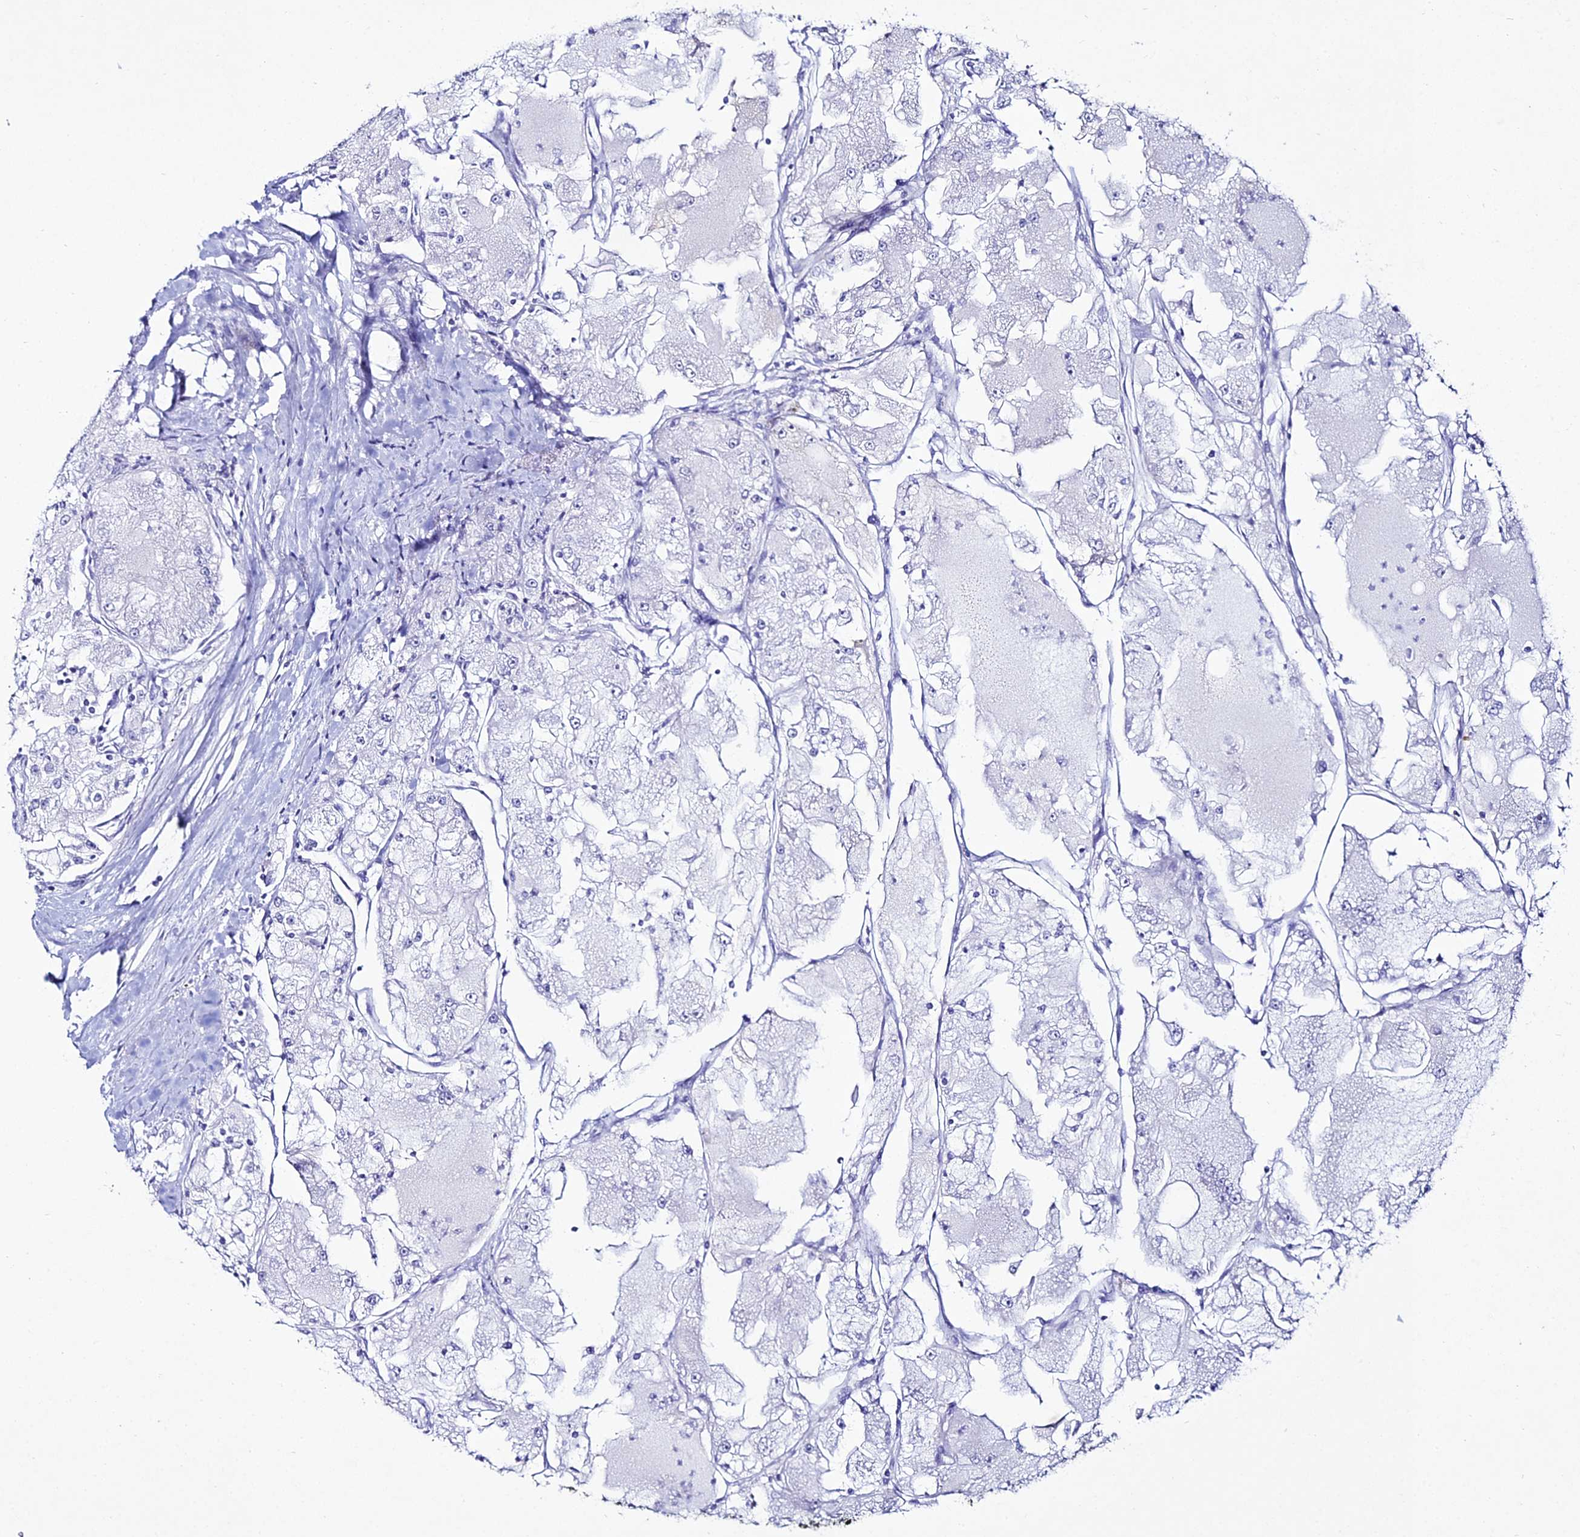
{"staining": {"intensity": "negative", "quantity": "none", "location": "none"}, "tissue": "renal cancer", "cell_type": "Tumor cells", "image_type": "cancer", "snomed": [{"axis": "morphology", "description": "Adenocarcinoma, NOS"}, {"axis": "topography", "description": "Kidney"}], "caption": "IHC histopathology image of neoplastic tissue: renal cancer (adenocarcinoma) stained with DAB displays no significant protein positivity in tumor cells.", "gene": "DHX34", "patient": {"sex": "female", "age": 72}}